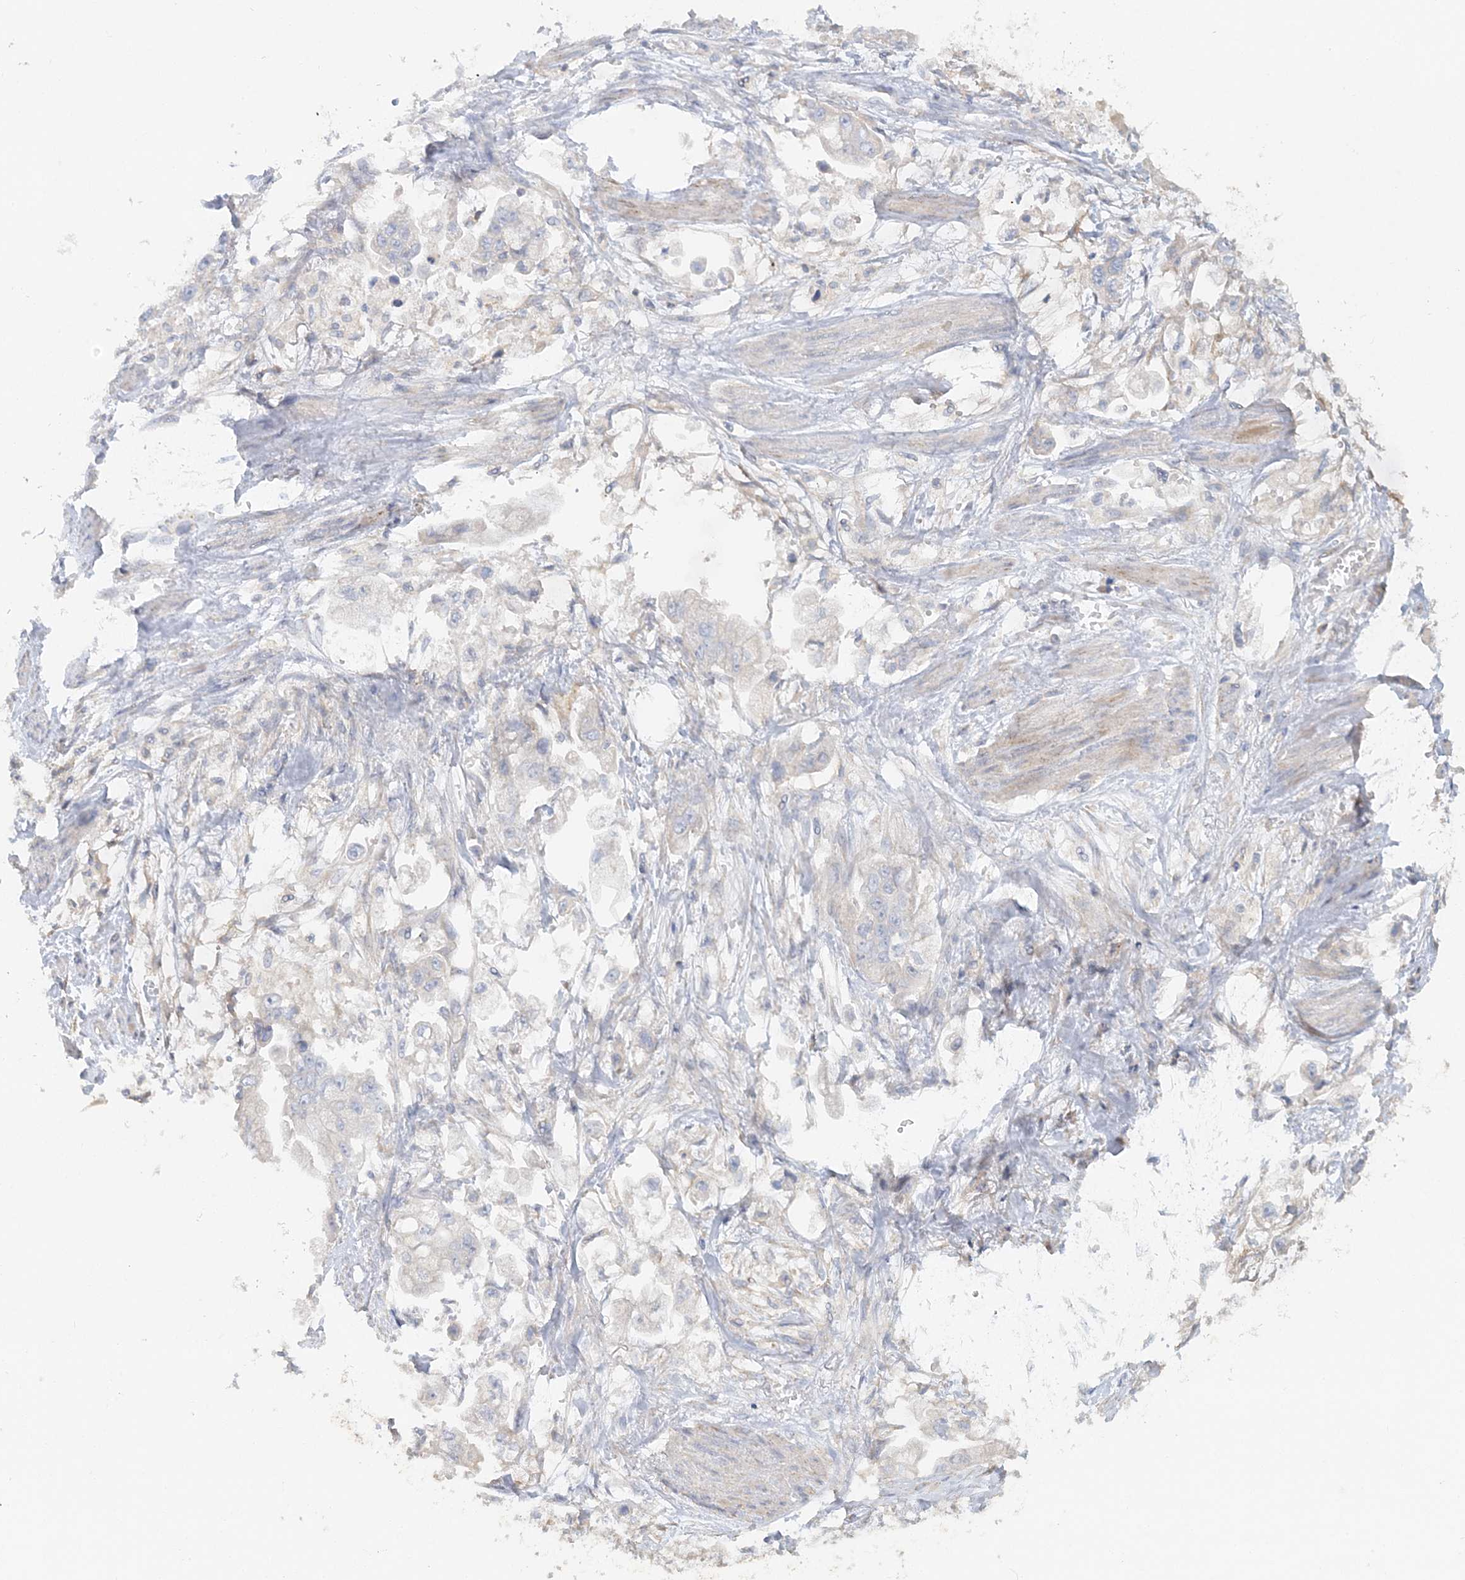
{"staining": {"intensity": "negative", "quantity": "none", "location": "none"}, "tissue": "stomach cancer", "cell_type": "Tumor cells", "image_type": "cancer", "snomed": [{"axis": "morphology", "description": "Adenocarcinoma, NOS"}, {"axis": "topography", "description": "Stomach"}], "caption": "Immunohistochemical staining of human stomach cancer (adenocarcinoma) reveals no significant positivity in tumor cells. The staining was performed using DAB to visualize the protein expression in brown, while the nuclei were stained in blue with hematoxylin (Magnification: 20x).", "gene": "TBC1D5", "patient": {"sex": "male", "age": 62}}